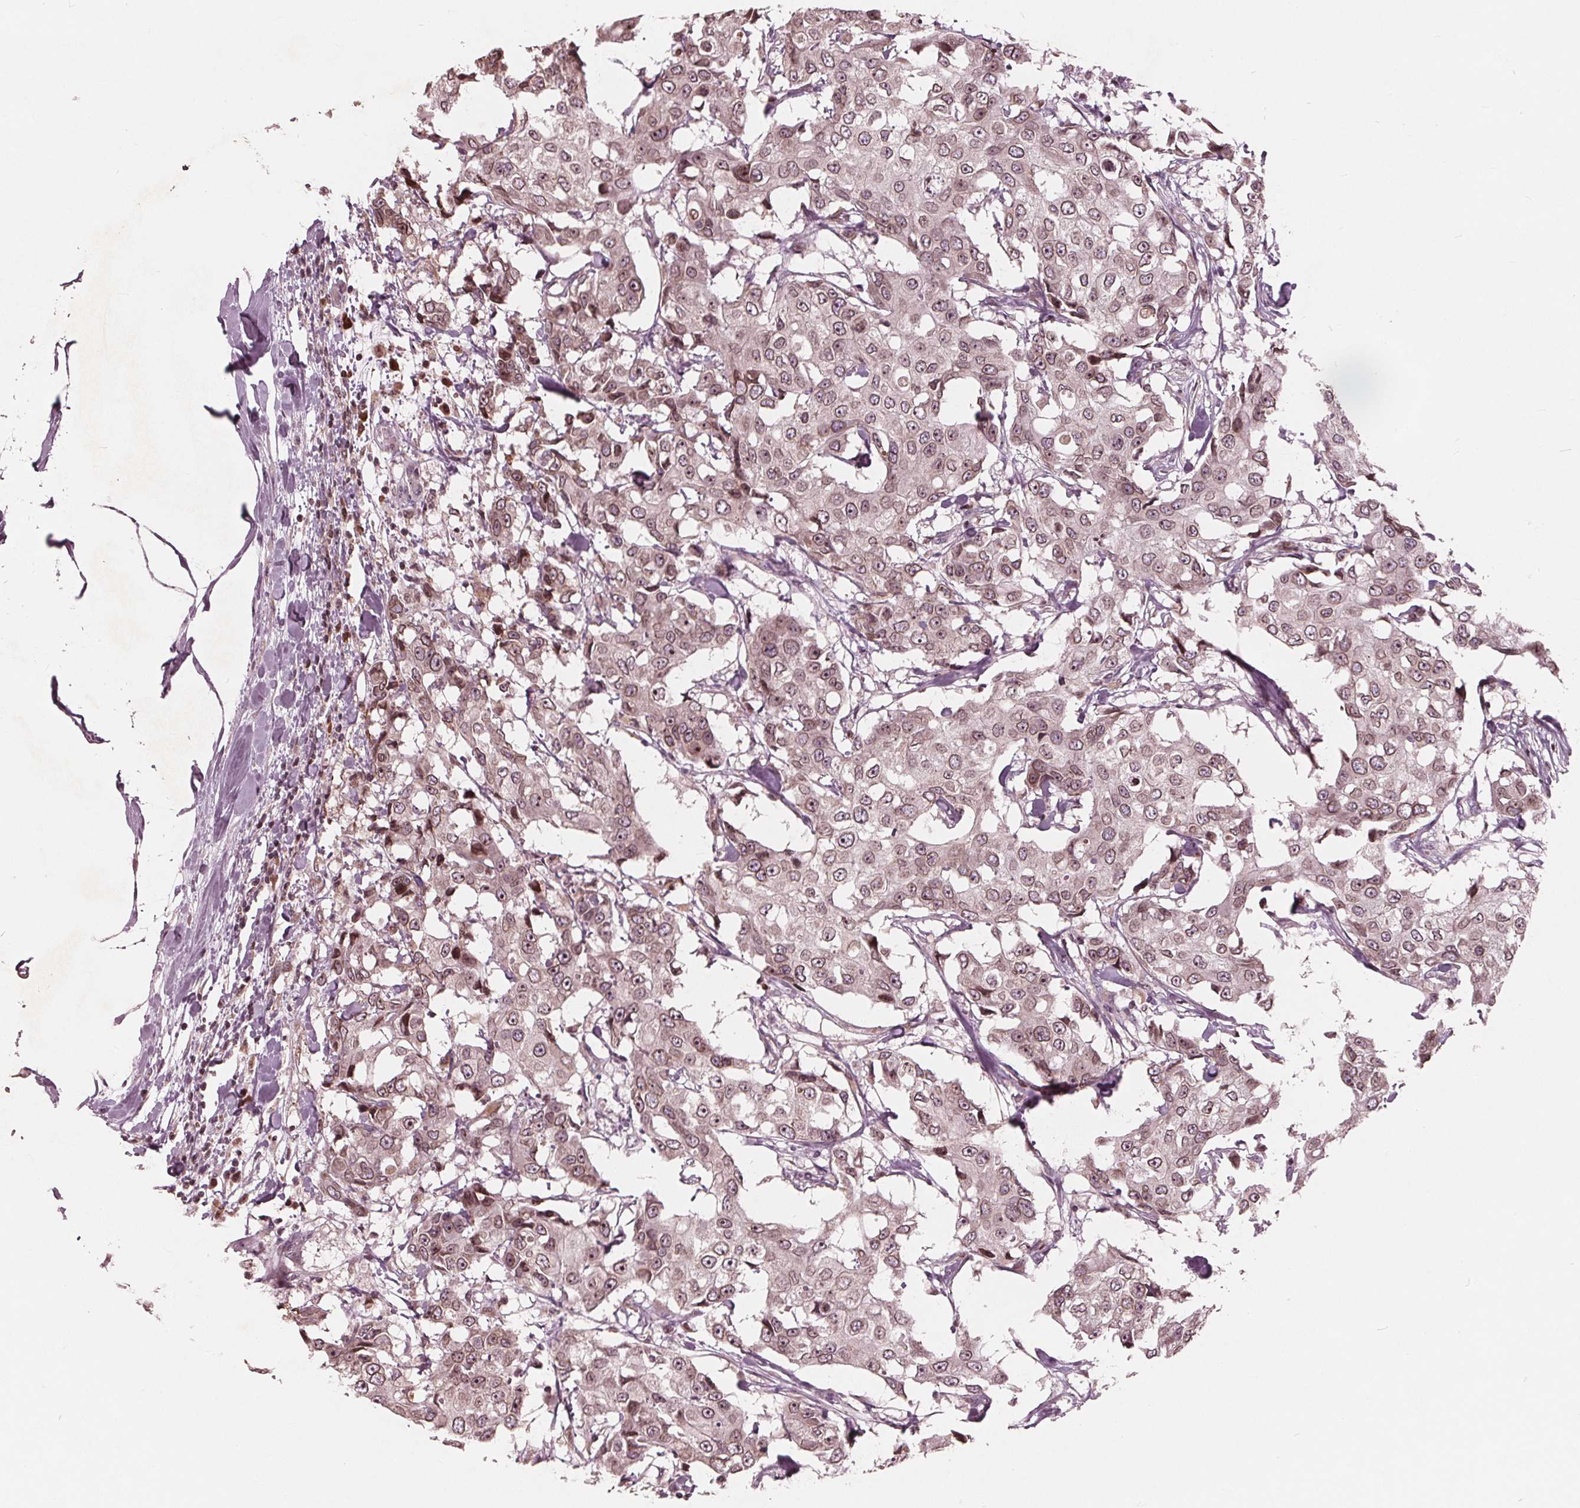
{"staining": {"intensity": "moderate", "quantity": ">75%", "location": "cytoplasmic/membranous,nuclear"}, "tissue": "breast cancer", "cell_type": "Tumor cells", "image_type": "cancer", "snomed": [{"axis": "morphology", "description": "Duct carcinoma"}, {"axis": "topography", "description": "Breast"}], "caption": "A photomicrograph showing moderate cytoplasmic/membranous and nuclear expression in about >75% of tumor cells in infiltrating ductal carcinoma (breast), as visualized by brown immunohistochemical staining.", "gene": "NUP210", "patient": {"sex": "female", "age": 27}}